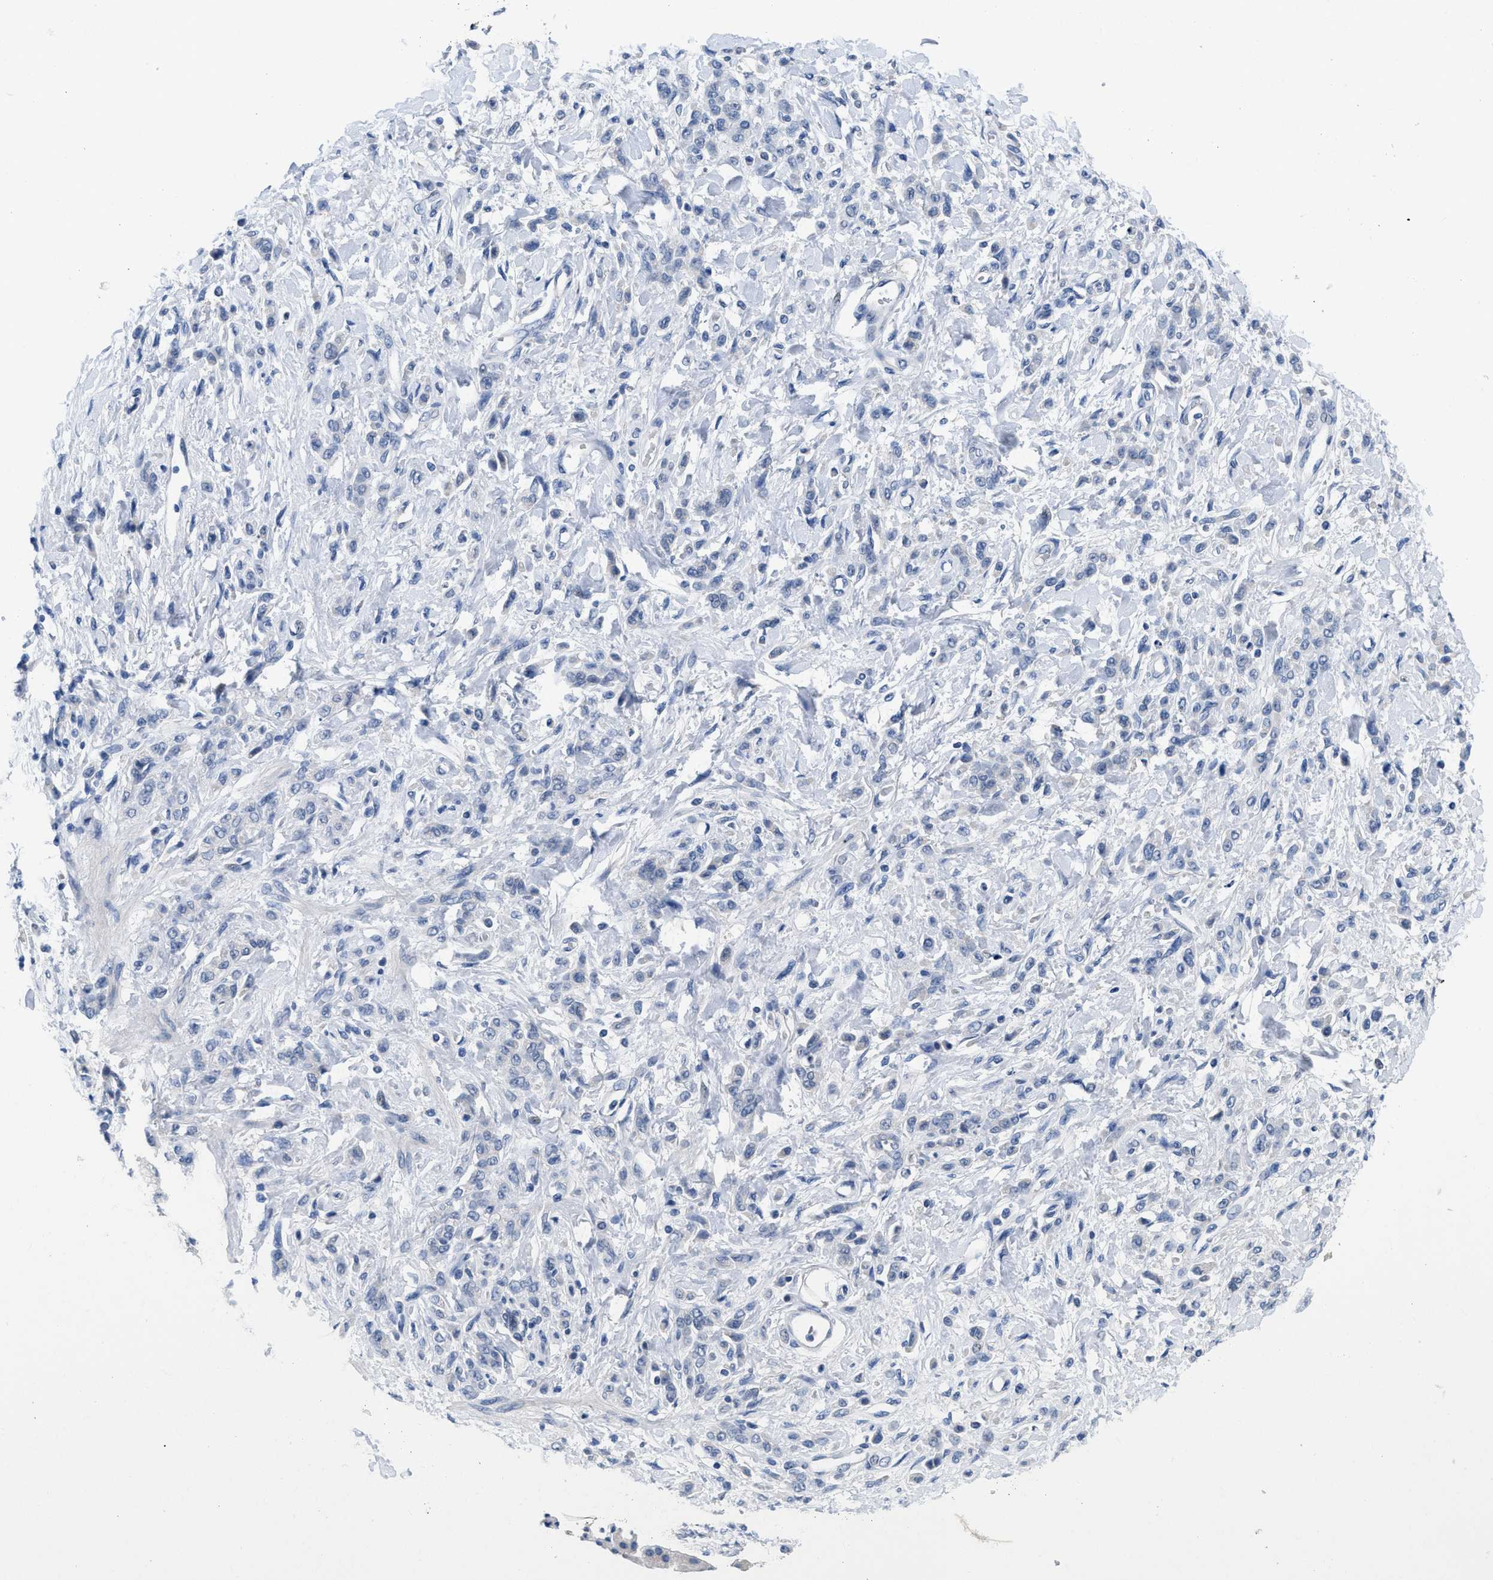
{"staining": {"intensity": "negative", "quantity": "none", "location": "none"}, "tissue": "stomach cancer", "cell_type": "Tumor cells", "image_type": "cancer", "snomed": [{"axis": "morphology", "description": "Normal tissue, NOS"}, {"axis": "morphology", "description": "Adenocarcinoma, NOS"}, {"axis": "topography", "description": "Stomach"}], "caption": "The IHC micrograph has no significant positivity in tumor cells of stomach adenocarcinoma tissue.", "gene": "PYY", "patient": {"sex": "male", "age": 82}}